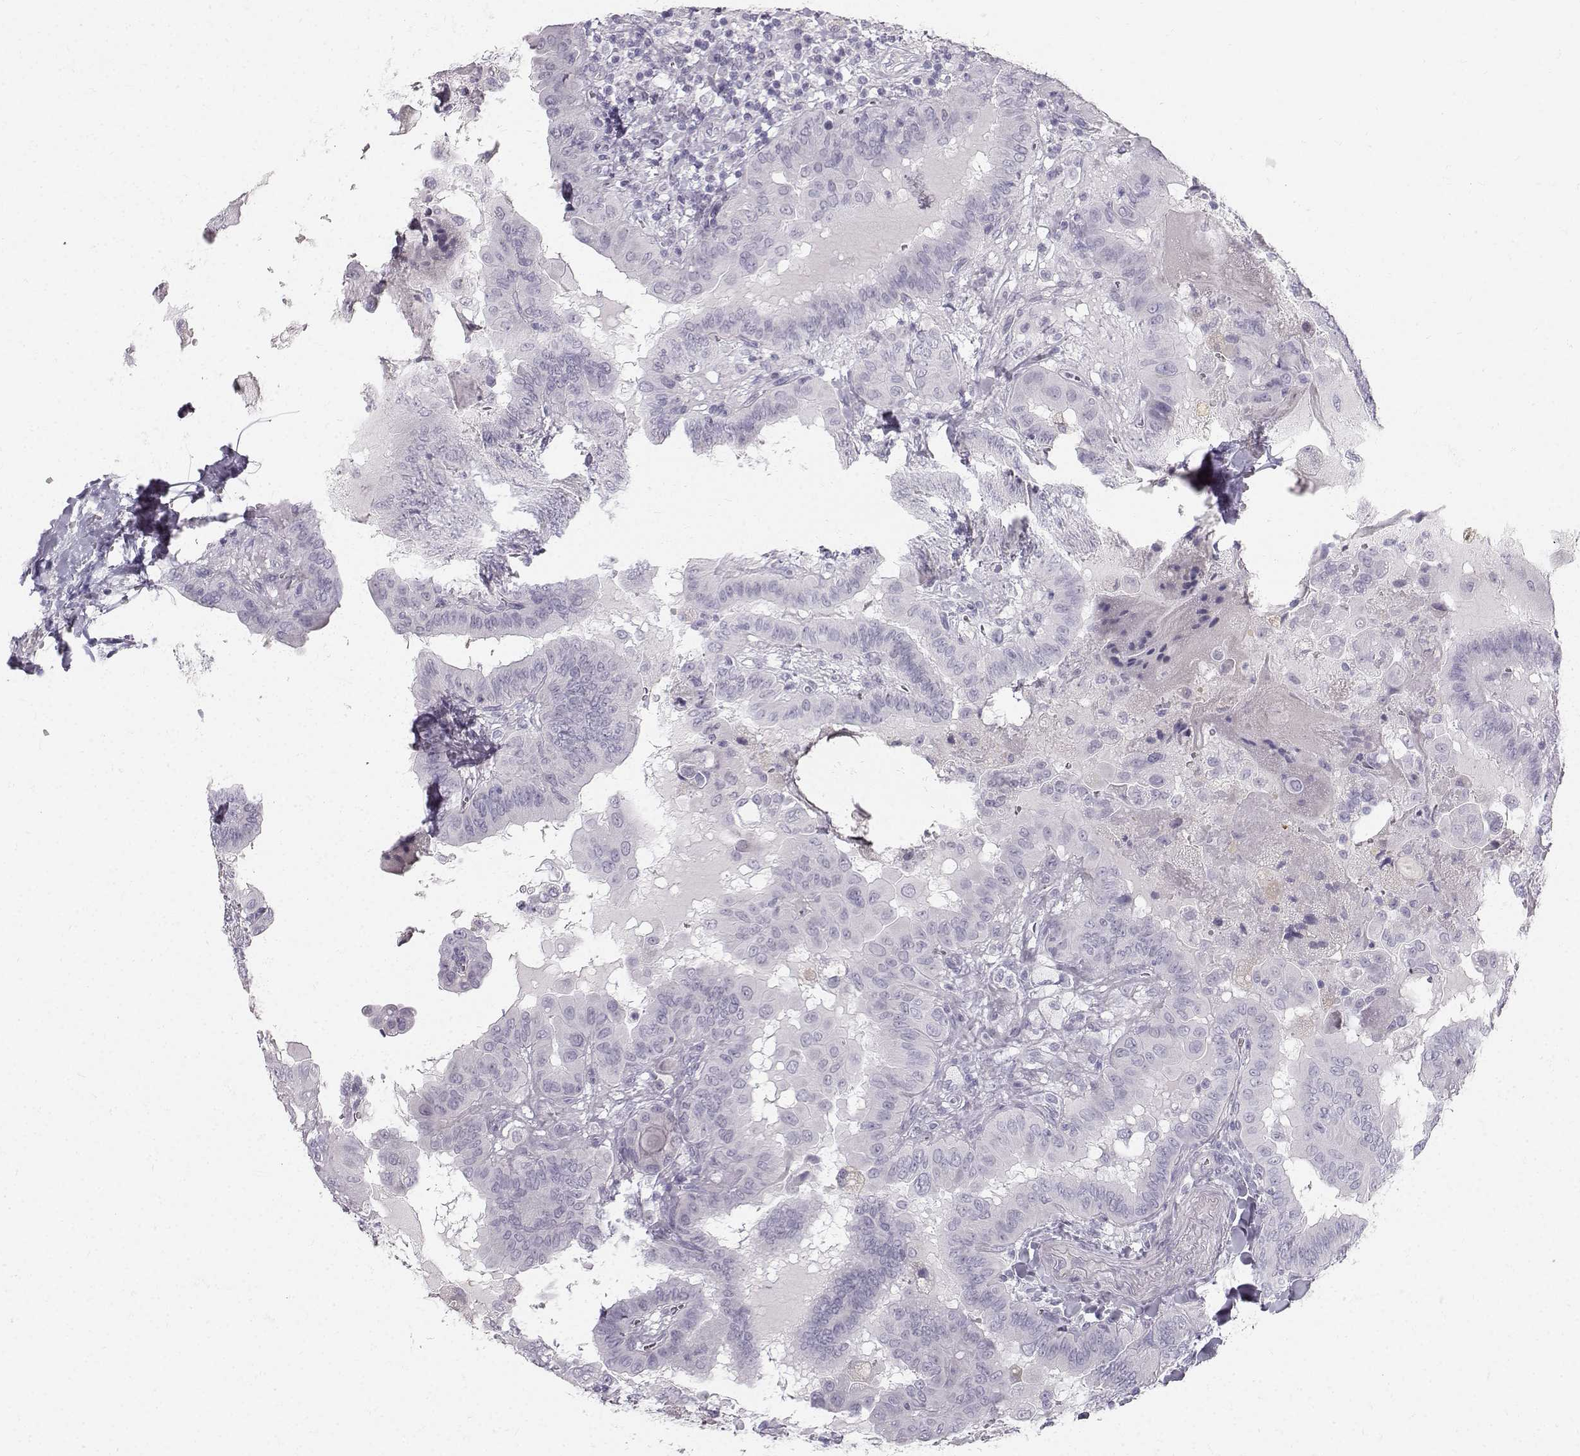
{"staining": {"intensity": "negative", "quantity": "none", "location": "none"}, "tissue": "thyroid cancer", "cell_type": "Tumor cells", "image_type": "cancer", "snomed": [{"axis": "morphology", "description": "Papillary adenocarcinoma, NOS"}, {"axis": "topography", "description": "Thyroid gland"}], "caption": "High magnification brightfield microscopy of thyroid cancer (papillary adenocarcinoma) stained with DAB (3,3'-diaminobenzidine) (brown) and counterstained with hematoxylin (blue): tumor cells show no significant positivity. (DAB immunohistochemistry, high magnification).", "gene": "CASR", "patient": {"sex": "female", "age": 37}}